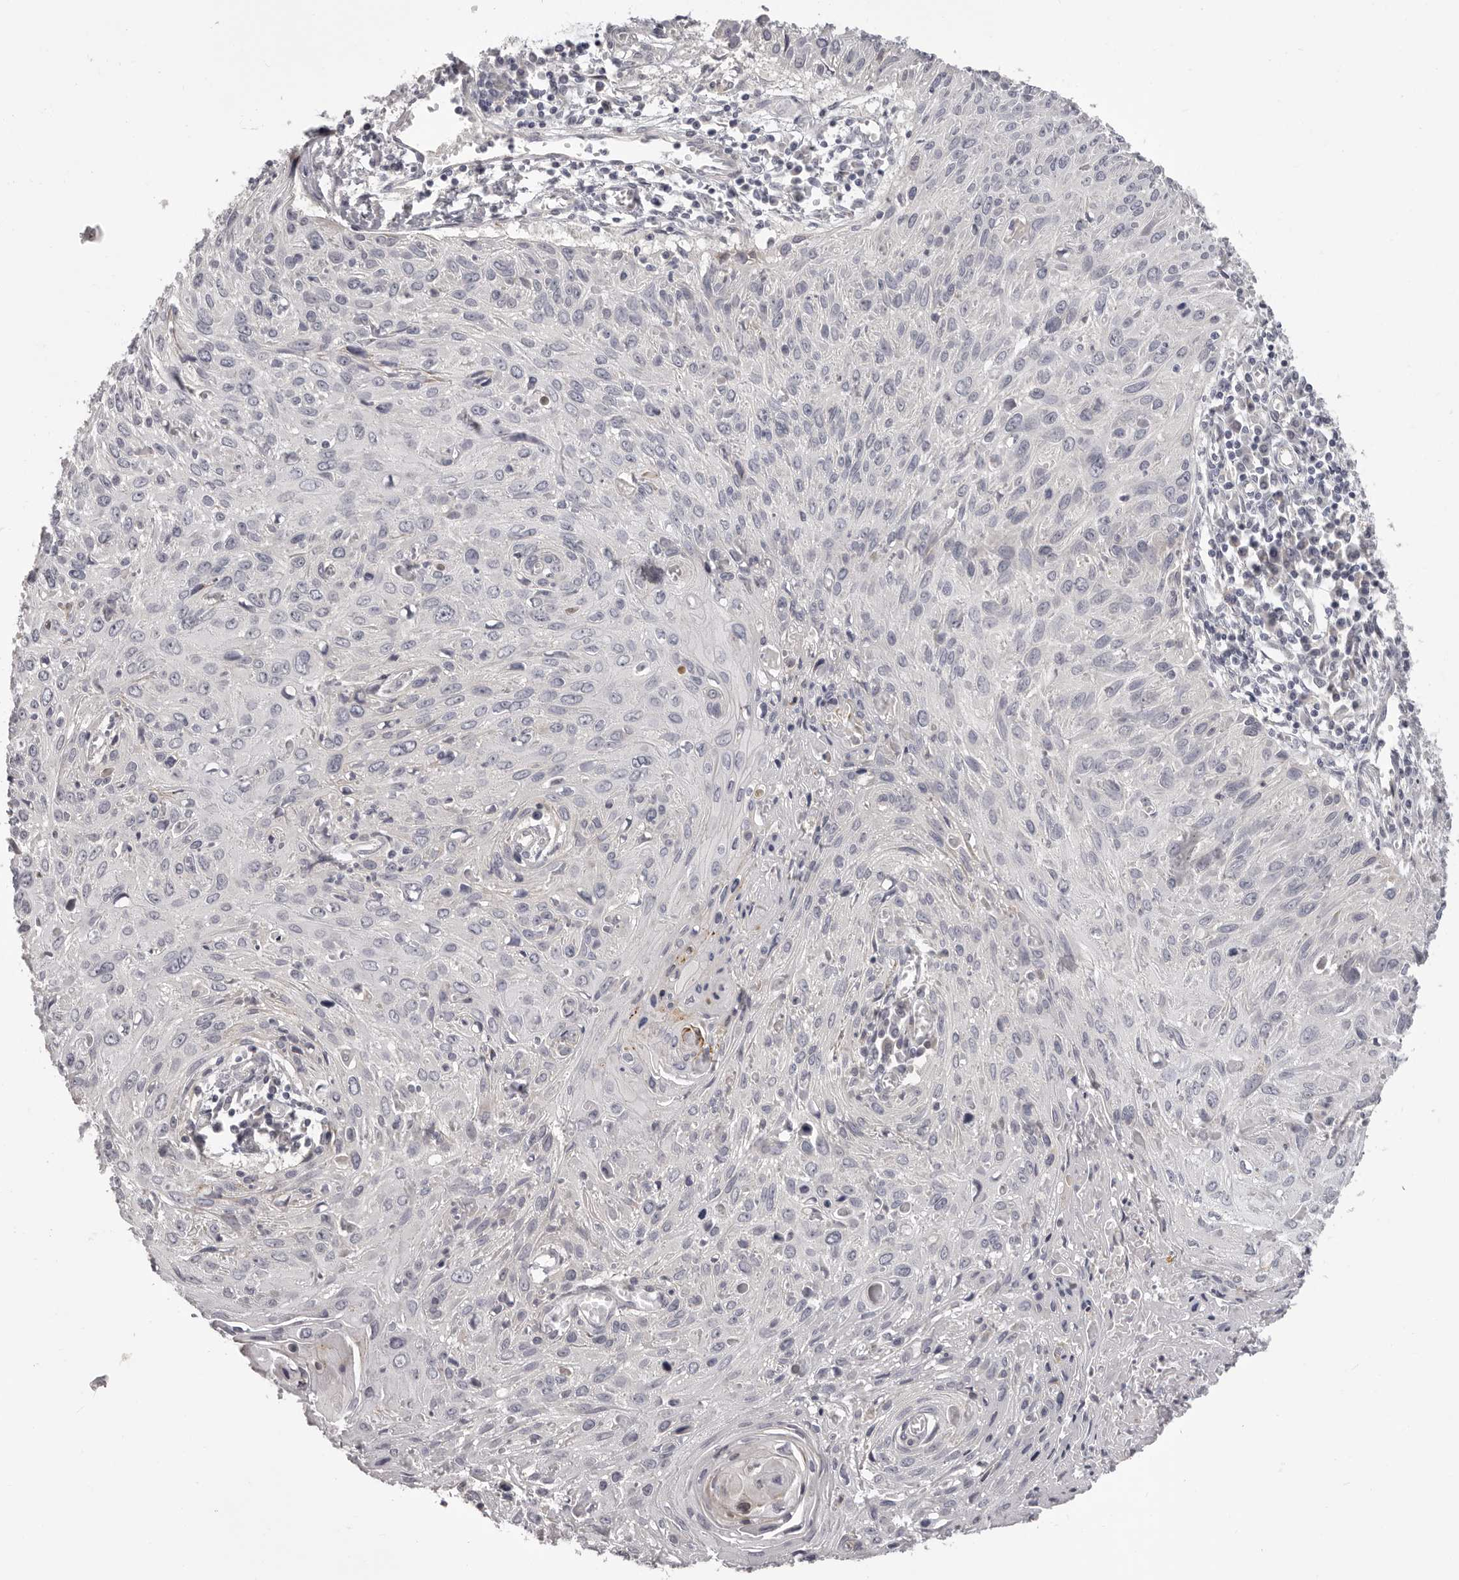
{"staining": {"intensity": "negative", "quantity": "none", "location": "none"}, "tissue": "cervical cancer", "cell_type": "Tumor cells", "image_type": "cancer", "snomed": [{"axis": "morphology", "description": "Squamous cell carcinoma, NOS"}, {"axis": "topography", "description": "Cervix"}], "caption": "The immunohistochemistry (IHC) photomicrograph has no significant expression in tumor cells of cervical squamous cell carcinoma tissue.", "gene": "OTUD3", "patient": {"sex": "female", "age": 51}}